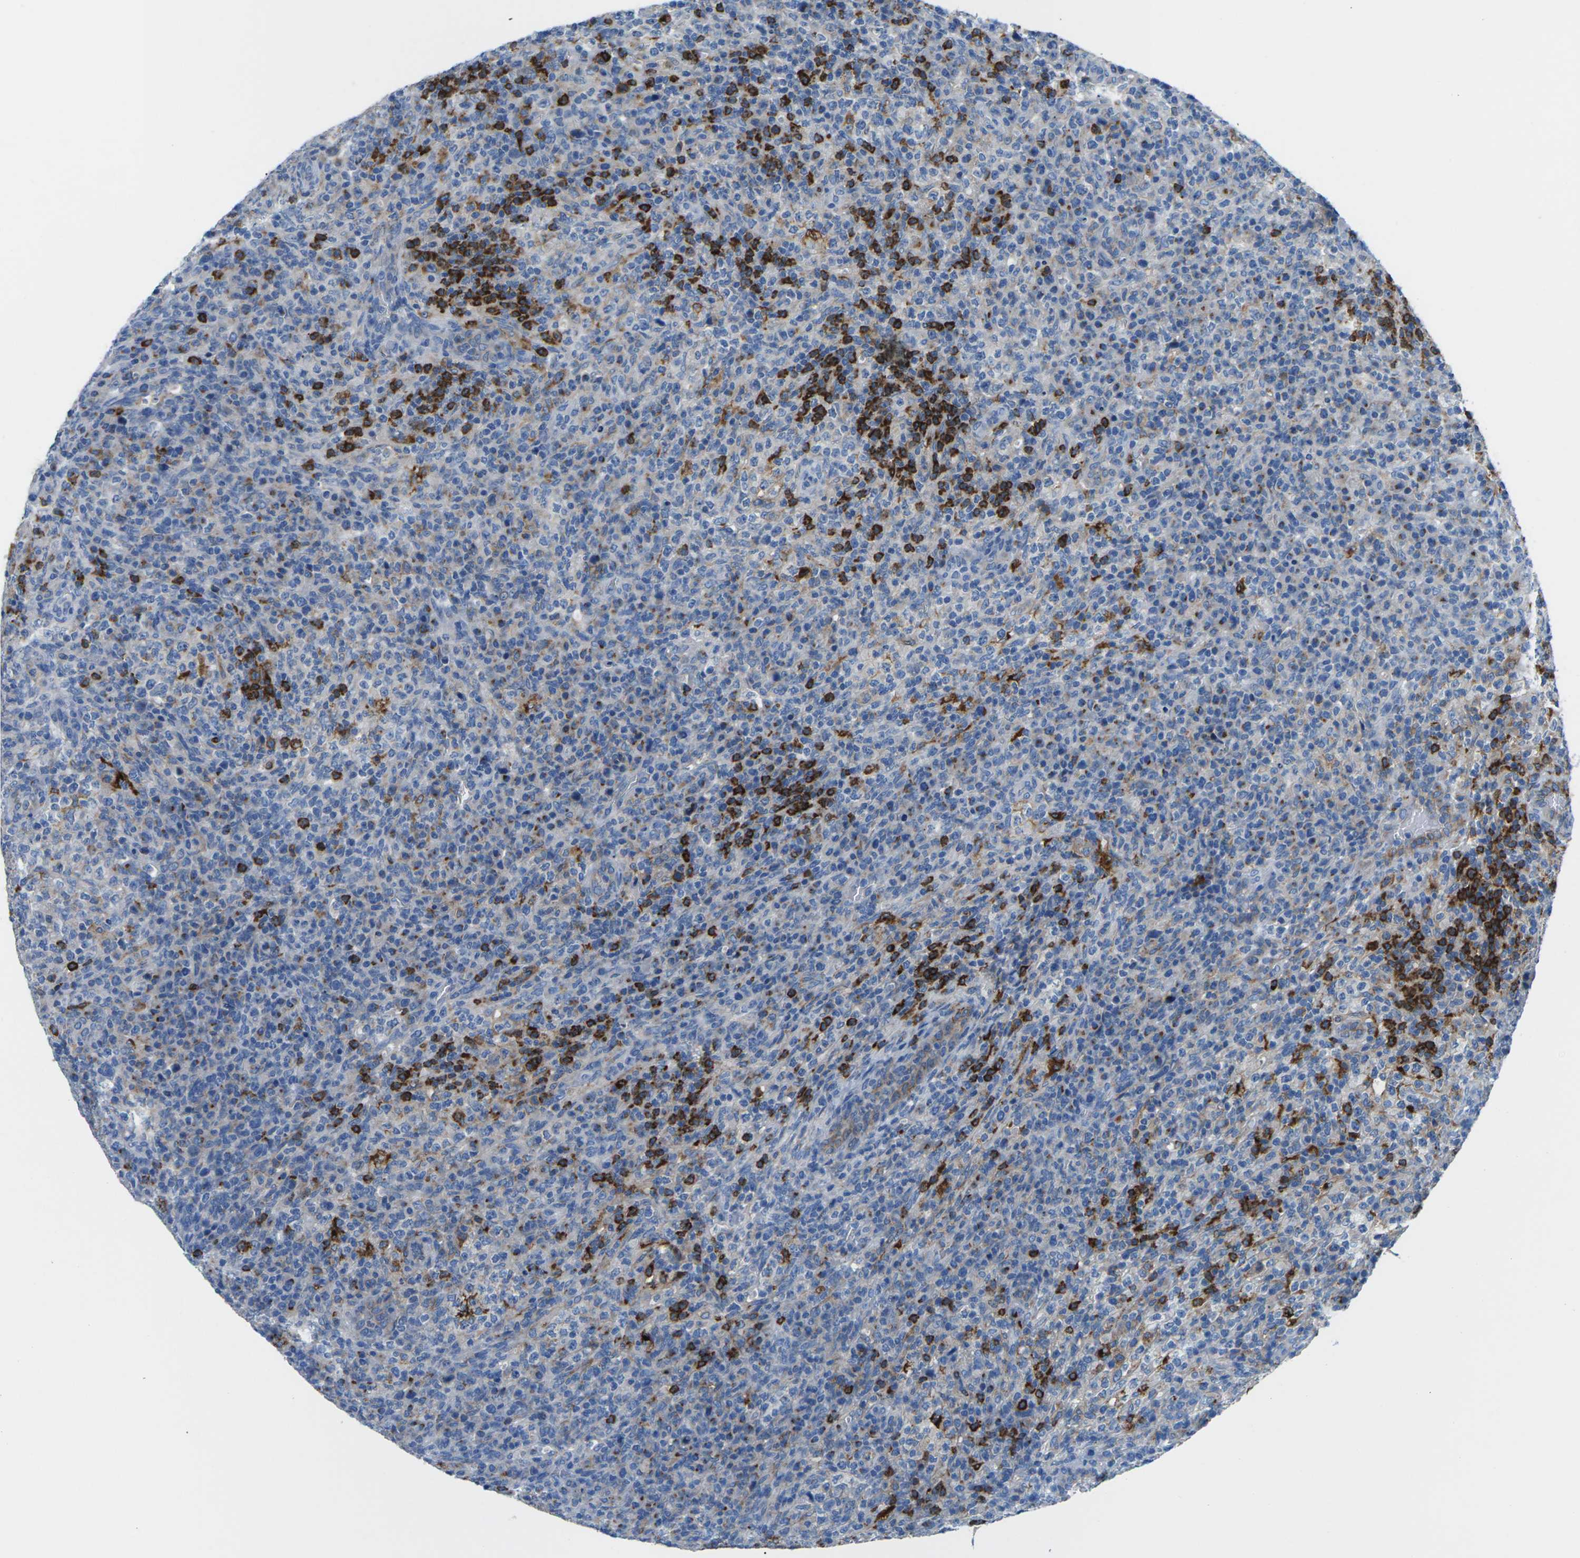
{"staining": {"intensity": "strong", "quantity": "25%-75%", "location": "cytoplasmic/membranous"}, "tissue": "lymphoma", "cell_type": "Tumor cells", "image_type": "cancer", "snomed": [{"axis": "morphology", "description": "Malignant lymphoma, non-Hodgkin's type, High grade"}, {"axis": "topography", "description": "Lymph node"}], "caption": "Protein analysis of lymphoma tissue shows strong cytoplasmic/membranous positivity in approximately 25%-75% of tumor cells.", "gene": "SYNGR2", "patient": {"sex": "female", "age": 76}}